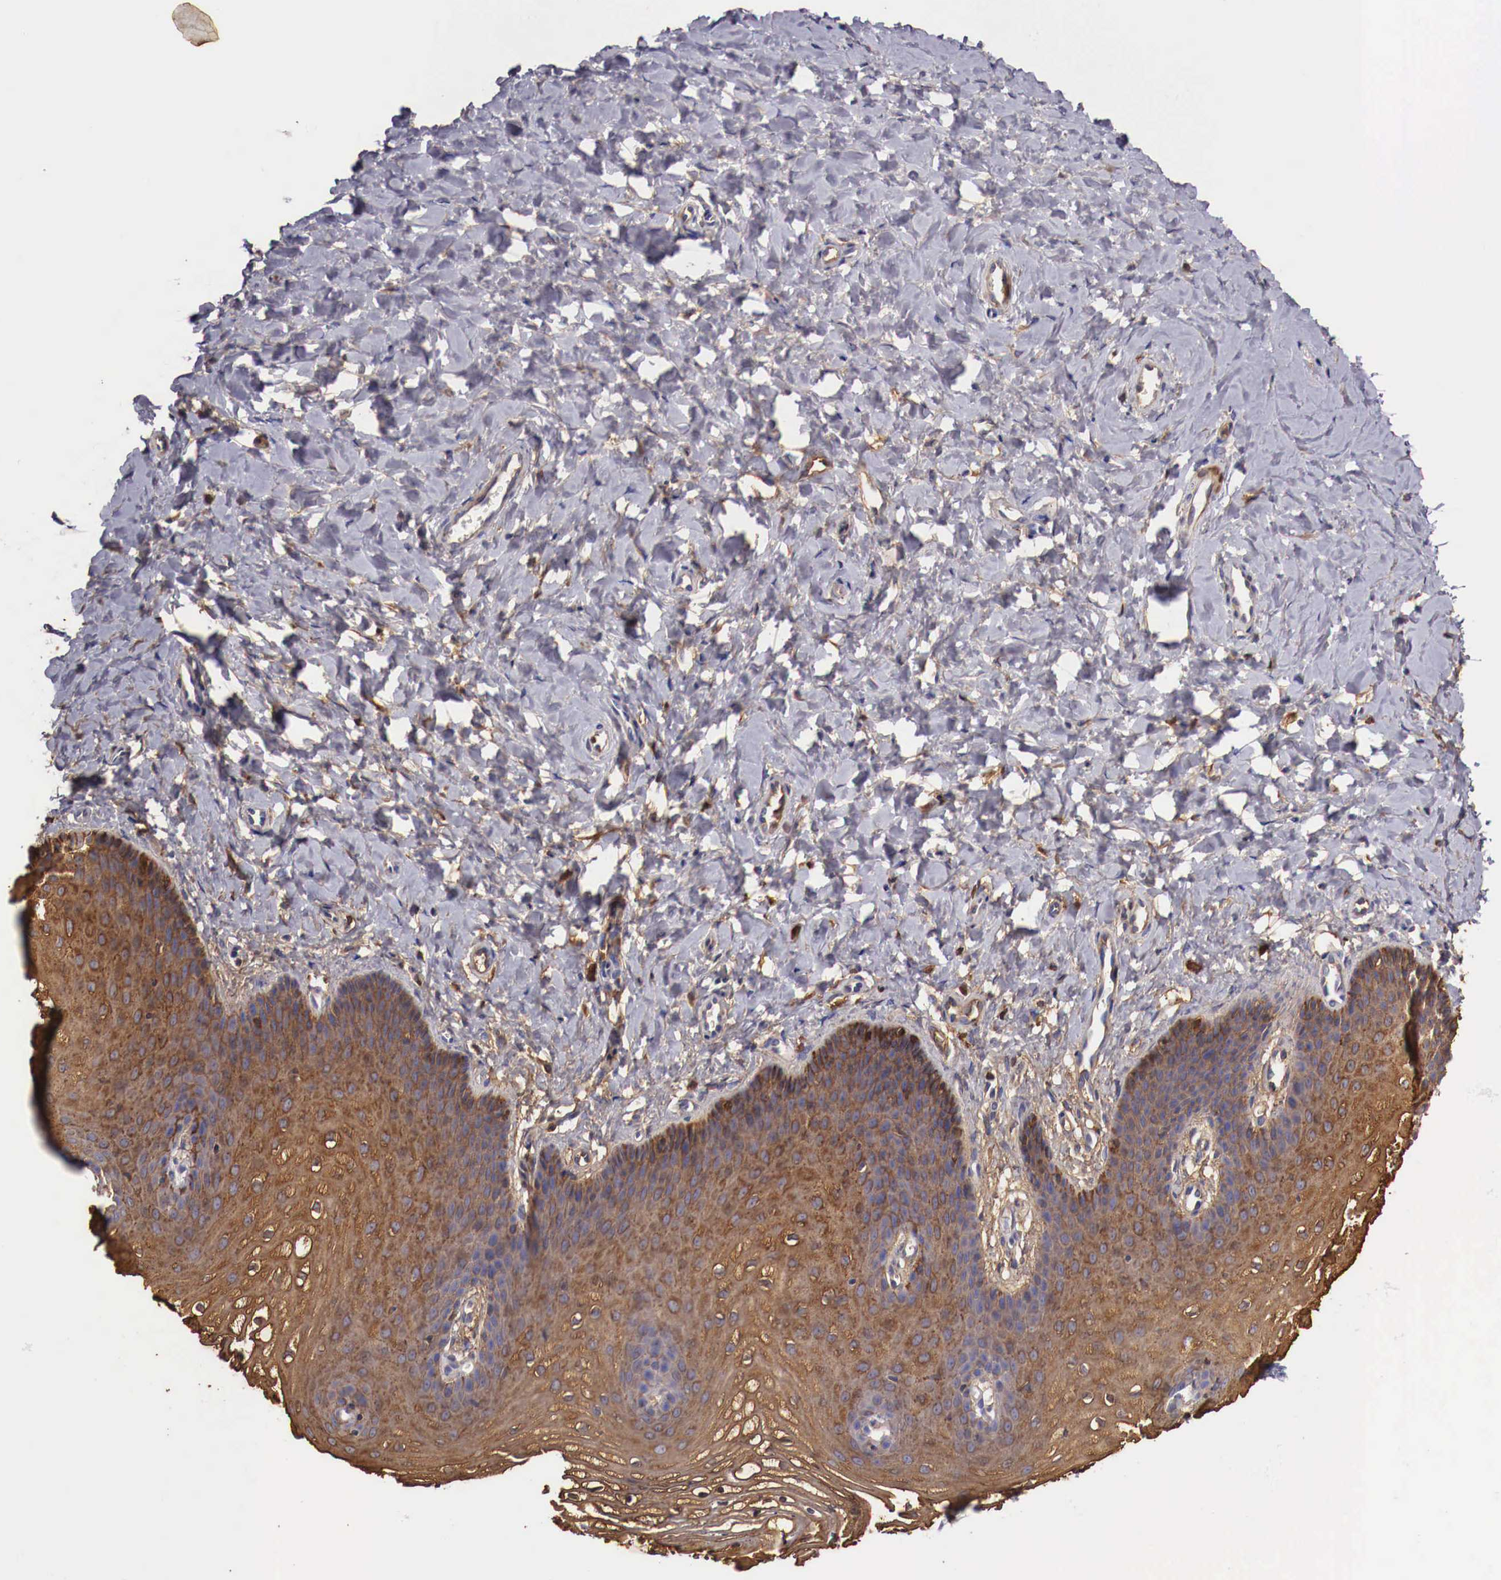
{"staining": {"intensity": "strong", "quantity": ">75%", "location": "cytoplasmic/membranous"}, "tissue": "vagina", "cell_type": "Squamous epithelial cells", "image_type": "normal", "snomed": [{"axis": "morphology", "description": "Normal tissue, NOS"}, {"axis": "topography", "description": "Vagina"}], "caption": "Vagina stained with DAB immunohistochemistry (IHC) displays high levels of strong cytoplasmic/membranous staining in approximately >75% of squamous epithelial cells.", "gene": "PITPNA", "patient": {"sex": "female", "age": 68}}